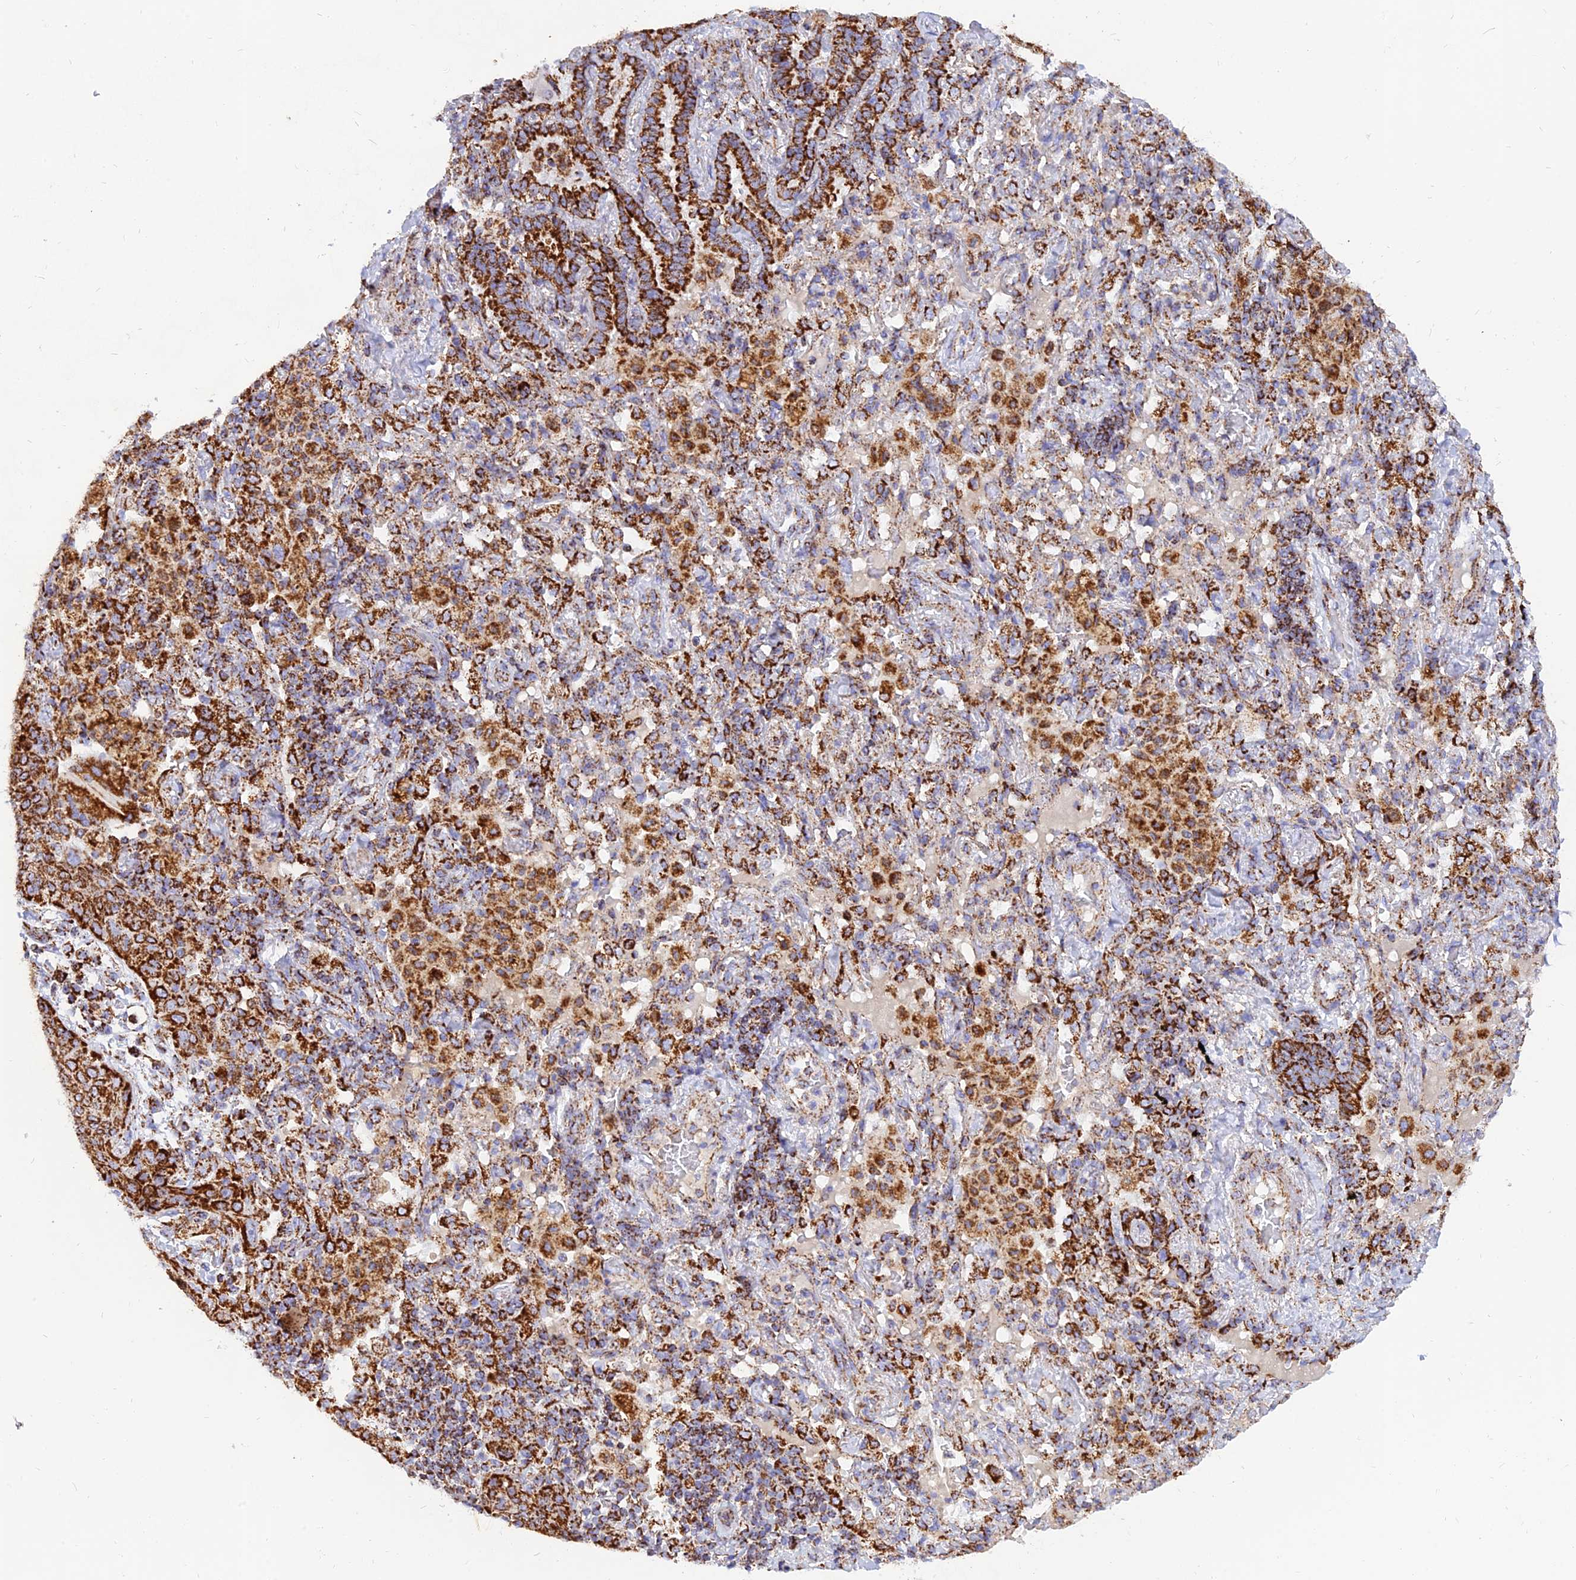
{"staining": {"intensity": "strong", "quantity": ">75%", "location": "cytoplasmic/membranous"}, "tissue": "lung cancer", "cell_type": "Tumor cells", "image_type": "cancer", "snomed": [{"axis": "morphology", "description": "Squamous cell carcinoma, NOS"}, {"axis": "topography", "description": "Lung"}], "caption": "Protein analysis of squamous cell carcinoma (lung) tissue exhibits strong cytoplasmic/membranous staining in approximately >75% of tumor cells.", "gene": "NDUFB6", "patient": {"sex": "female", "age": 70}}